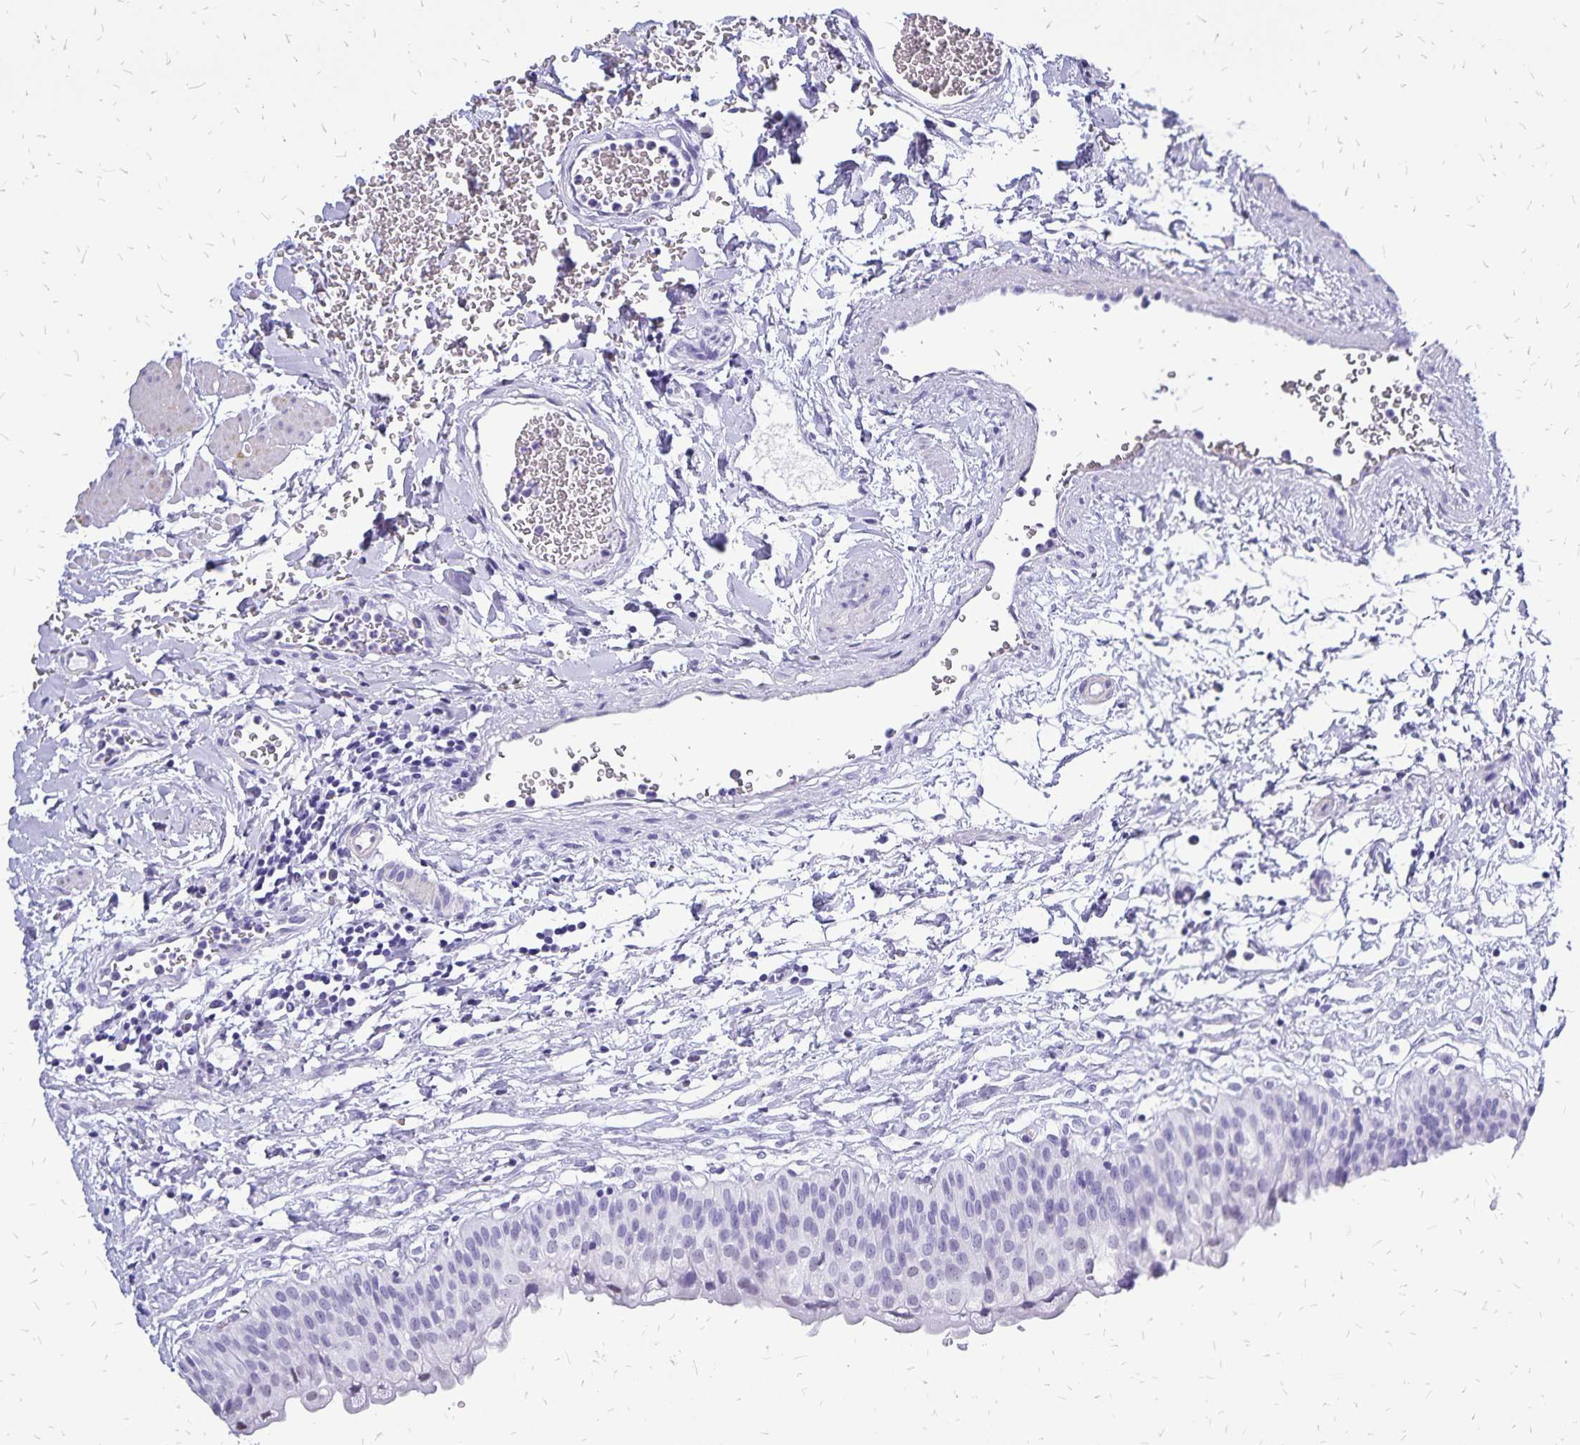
{"staining": {"intensity": "moderate", "quantity": "<25%", "location": "nuclear"}, "tissue": "urinary bladder", "cell_type": "Urothelial cells", "image_type": "normal", "snomed": [{"axis": "morphology", "description": "Normal tissue, NOS"}, {"axis": "topography", "description": "Urinary bladder"}], "caption": "Immunohistochemical staining of unremarkable urinary bladder shows moderate nuclear protein positivity in approximately <25% of urothelial cells. Using DAB (brown) and hematoxylin (blue) stains, captured at high magnification using brightfield microscopy.", "gene": "HMGB3", "patient": {"sex": "male", "age": 55}}